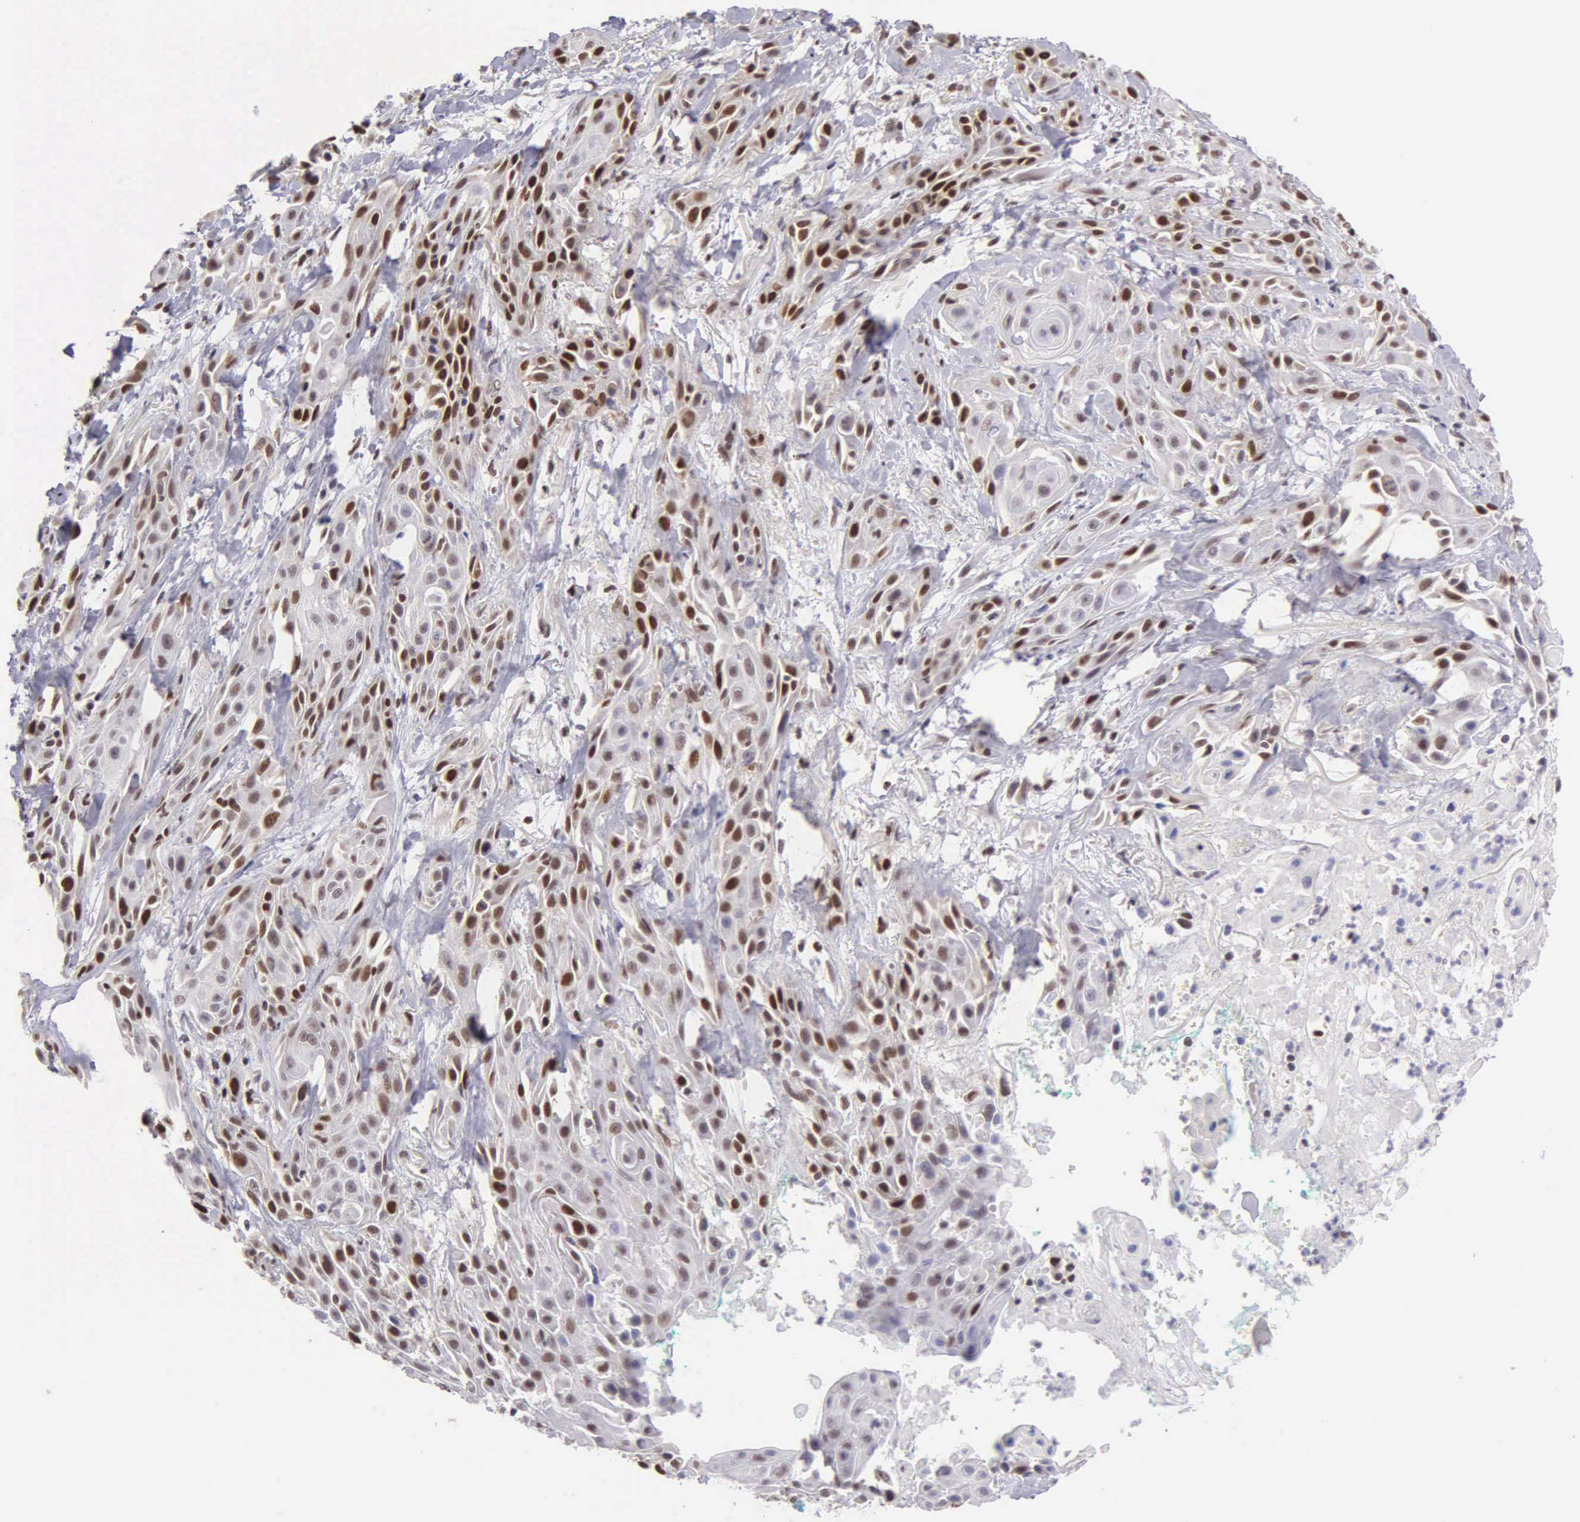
{"staining": {"intensity": "moderate", "quantity": "25%-75%", "location": "nuclear"}, "tissue": "skin cancer", "cell_type": "Tumor cells", "image_type": "cancer", "snomed": [{"axis": "morphology", "description": "Squamous cell carcinoma, NOS"}, {"axis": "topography", "description": "Skin"}, {"axis": "topography", "description": "Anal"}], "caption": "The histopathology image shows staining of squamous cell carcinoma (skin), revealing moderate nuclear protein positivity (brown color) within tumor cells.", "gene": "UBR7", "patient": {"sex": "male", "age": 64}}